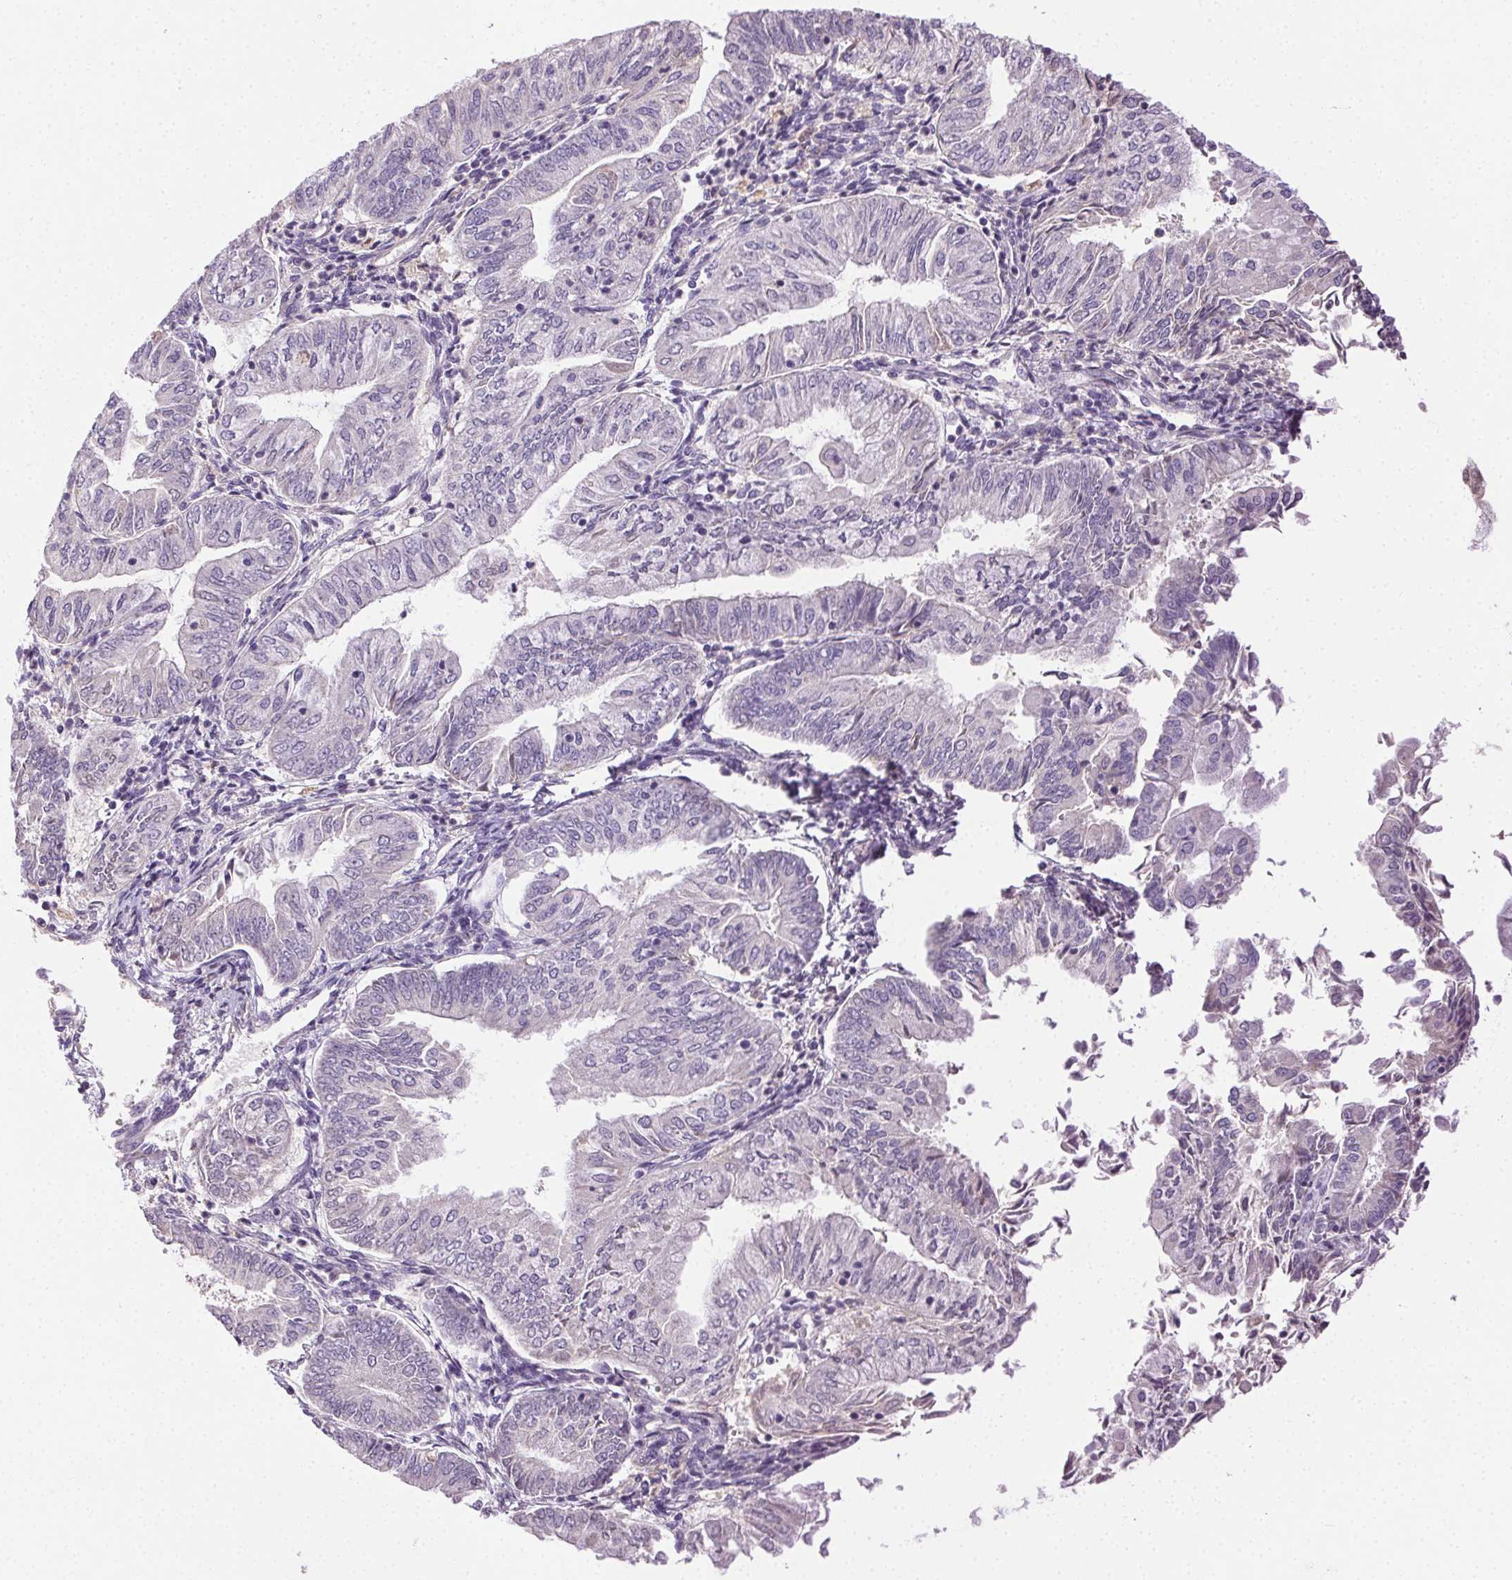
{"staining": {"intensity": "negative", "quantity": "none", "location": "none"}, "tissue": "endometrial cancer", "cell_type": "Tumor cells", "image_type": "cancer", "snomed": [{"axis": "morphology", "description": "Adenocarcinoma, NOS"}, {"axis": "topography", "description": "Endometrium"}], "caption": "Immunohistochemical staining of human endometrial adenocarcinoma demonstrates no significant staining in tumor cells. (DAB (3,3'-diaminobenzidine) immunohistochemistry (IHC), high magnification).", "gene": "BPIFB2", "patient": {"sex": "female", "age": 55}}